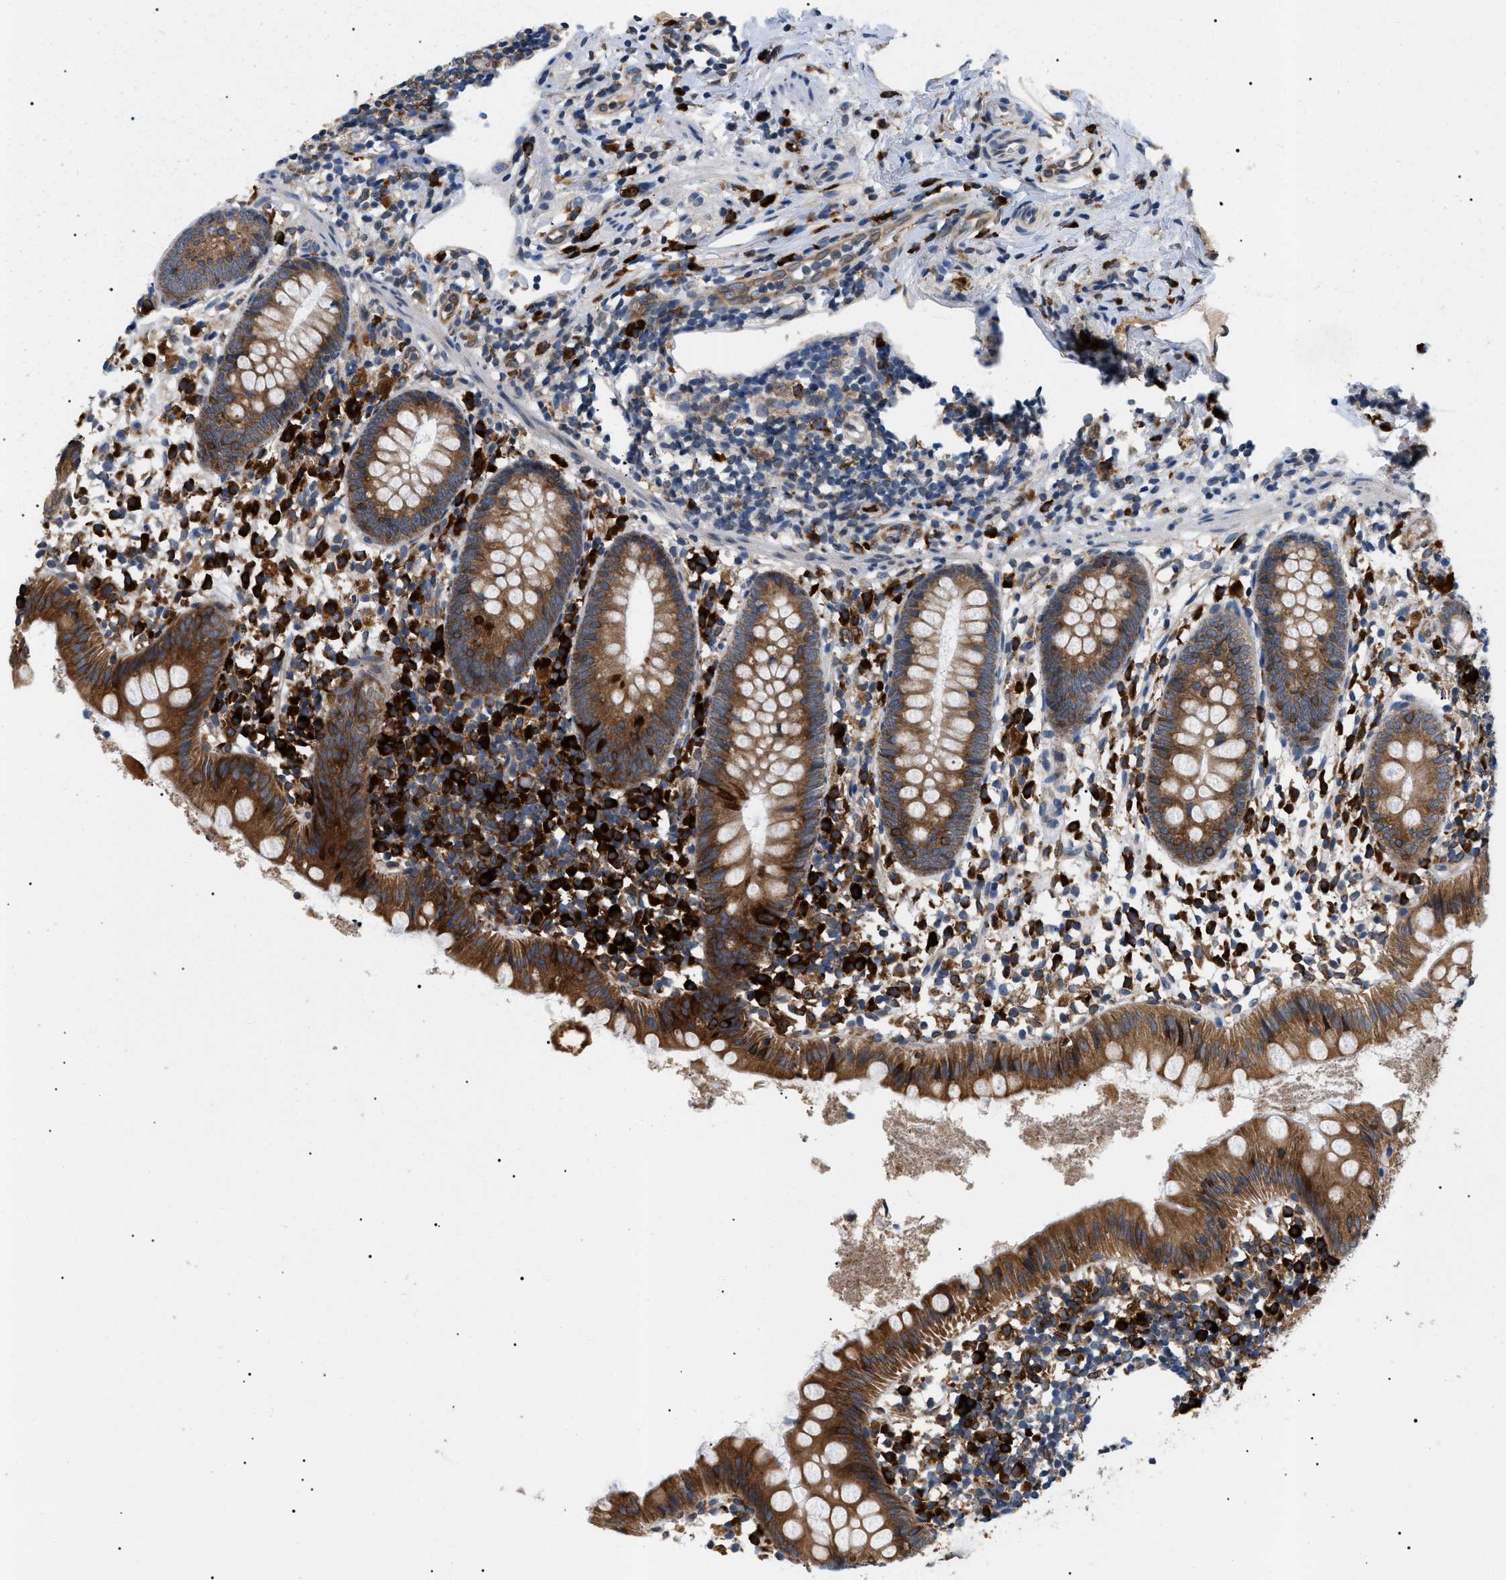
{"staining": {"intensity": "strong", "quantity": ">75%", "location": "cytoplasmic/membranous"}, "tissue": "appendix", "cell_type": "Glandular cells", "image_type": "normal", "snomed": [{"axis": "morphology", "description": "Normal tissue, NOS"}, {"axis": "topography", "description": "Appendix"}], "caption": "Brown immunohistochemical staining in unremarkable appendix shows strong cytoplasmic/membranous expression in approximately >75% of glandular cells. The protein is stained brown, and the nuclei are stained in blue (DAB (3,3'-diaminobenzidine) IHC with brightfield microscopy, high magnification).", "gene": "DERL1", "patient": {"sex": "female", "age": 20}}